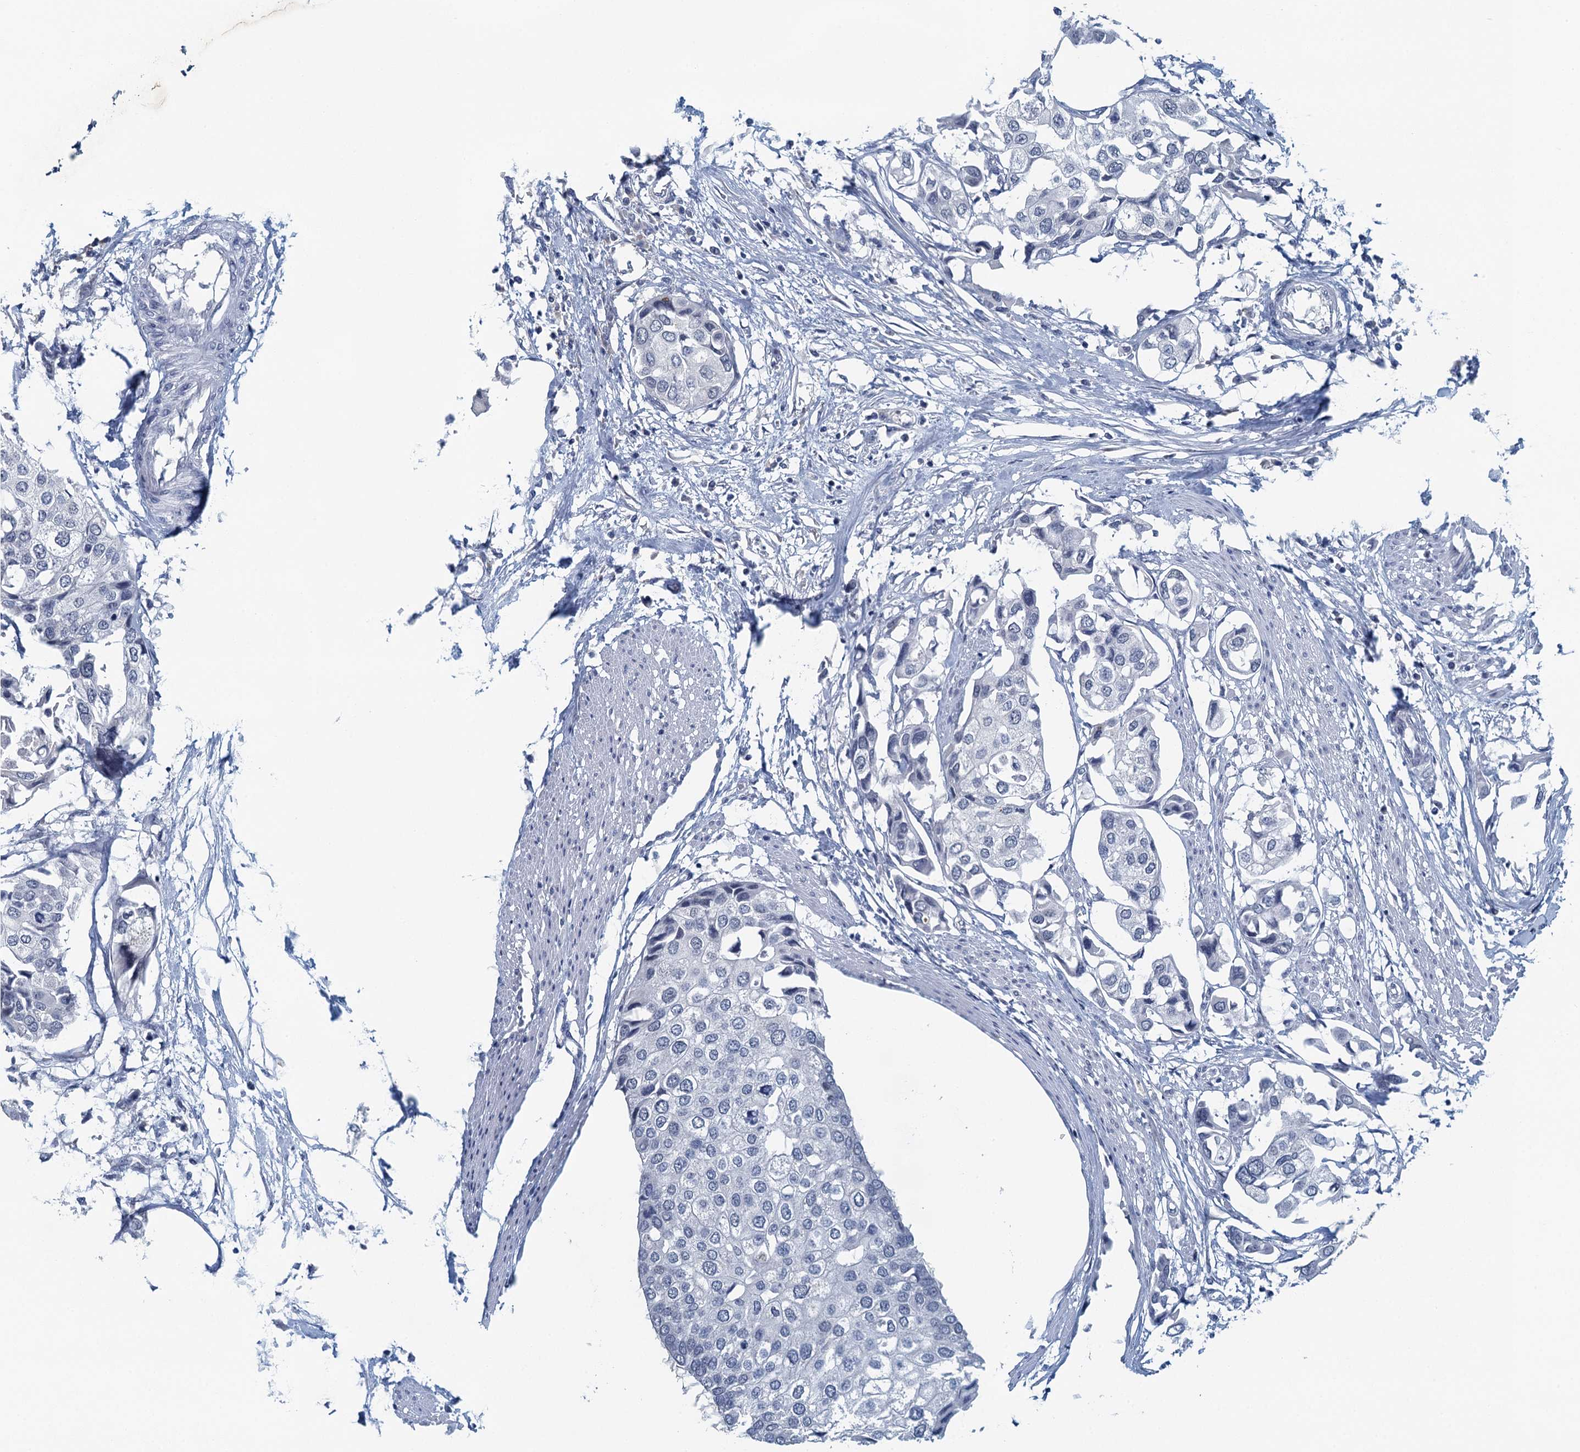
{"staining": {"intensity": "negative", "quantity": "none", "location": "none"}, "tissue": "urothelial cancer", "cell_type": "Tumor cells", "image_type": "cancer", "snomed": [{"axis": "morphology", "description": "Urothelial carcinoma, High grade"}, {"axis": "topography", "description": "Urinary bladder"}], "caption": "A photomicrograph of human high-grade urothelial carcinoma is negative for staining in tumor cells.", "gene": "TTLL9", "patient": {"sex": "male", "age": 64}}